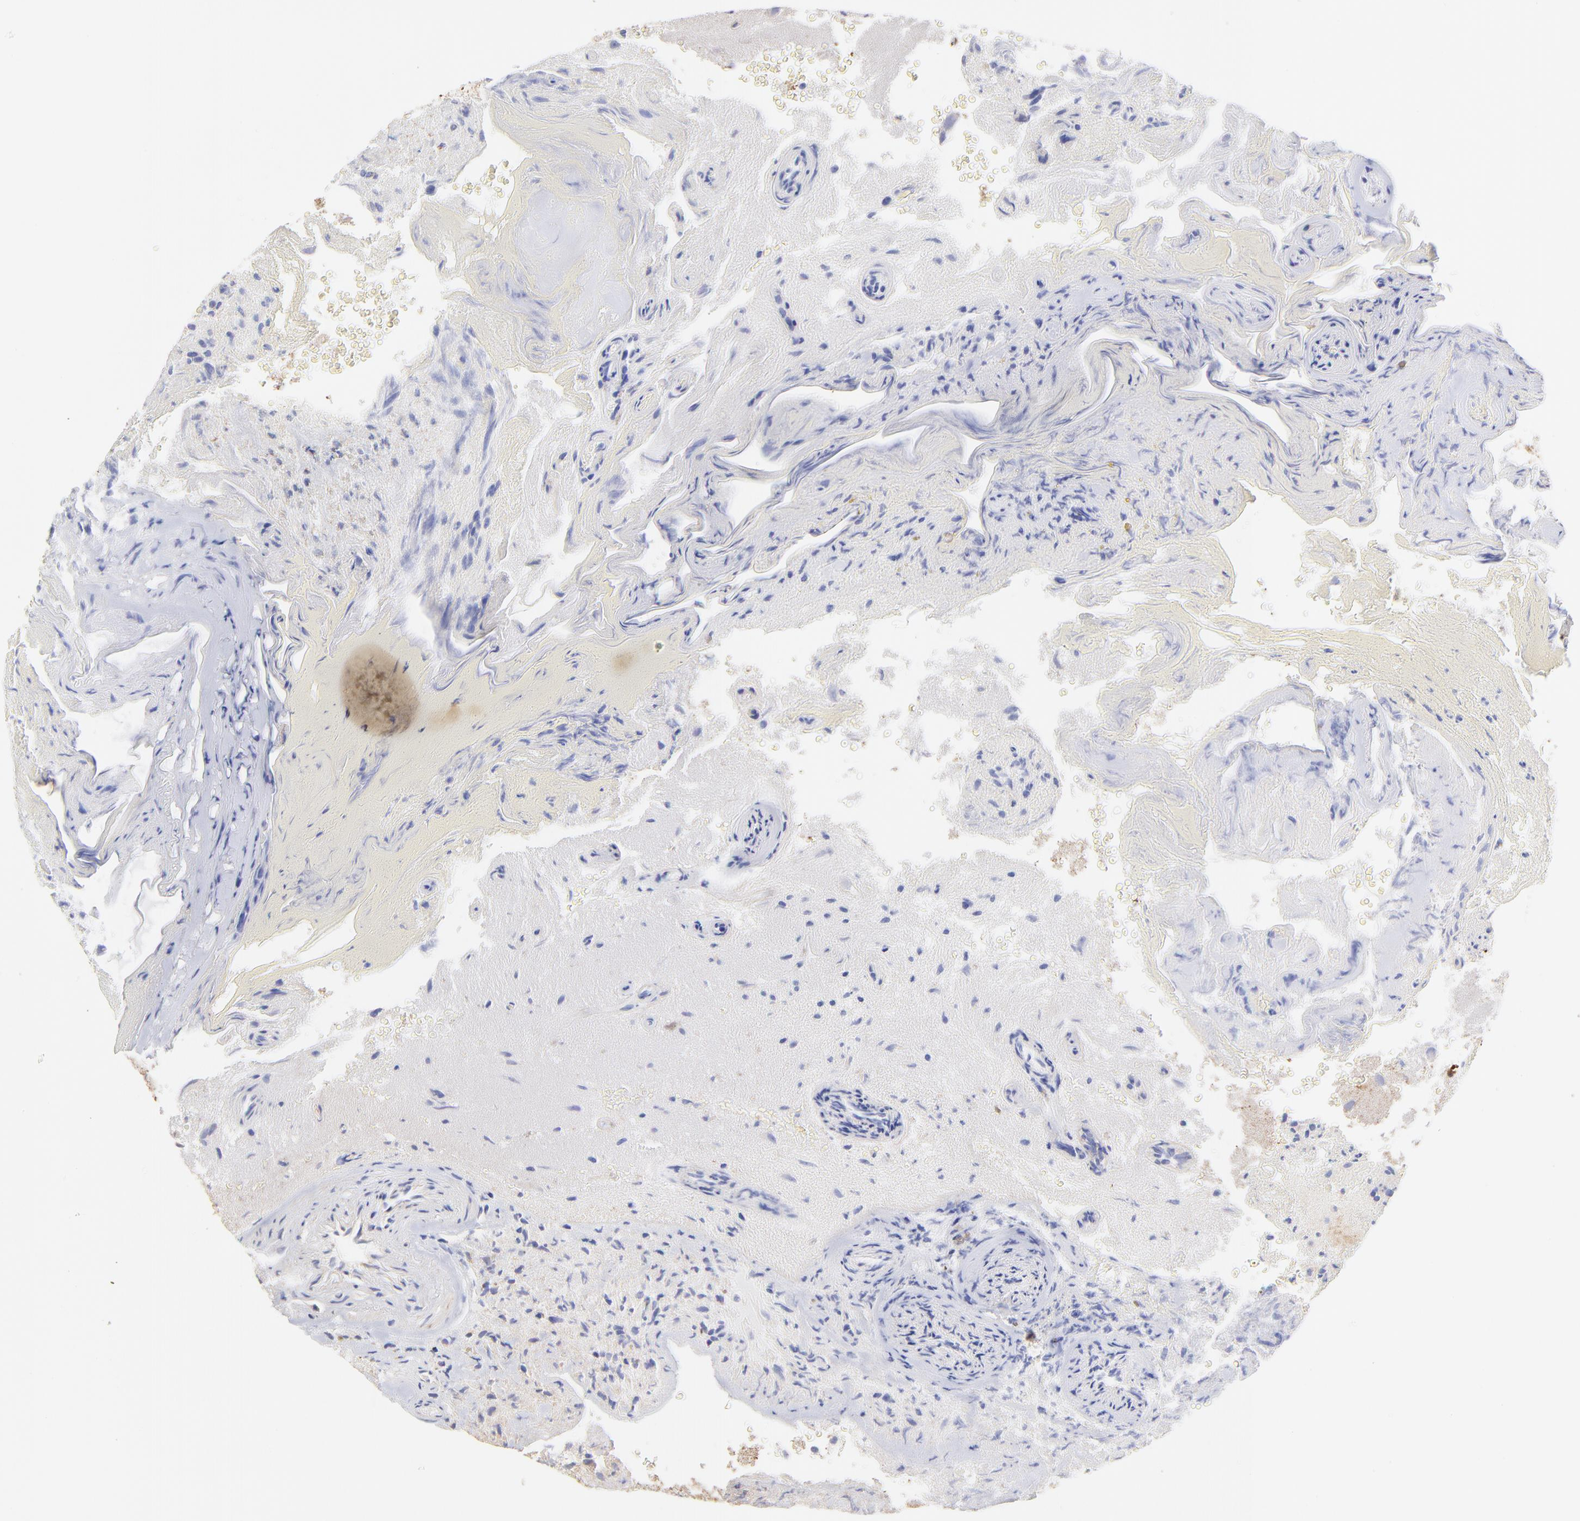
{"staining": {"intensity": "moderate", "quantity": "25%-75%", "location": "cytoplasmic/membranous"}, "tissue": "glioma", "cell_type": "Tumor cells", "image_type": "cancer", "snomed": [{"axis": "morphology", "description": "Normal tissue, NOS"}, {"axis": "morphology", "description": "Glioma, malignant, High grade"}, {"axis": "topography", "description": "Cerebral cortex"}], "caption": "The image demonstrates staining of glioma, revealing moderate cytoplasmic/membranous protein expression (brown color) within tumor cells. The staining was performed using DAB, with brown indicating positive protein expression. Nuclei are stained blue with hematoxylin.", "gene": "ECH1", "patient": {"sex": "male", "age": 75}}